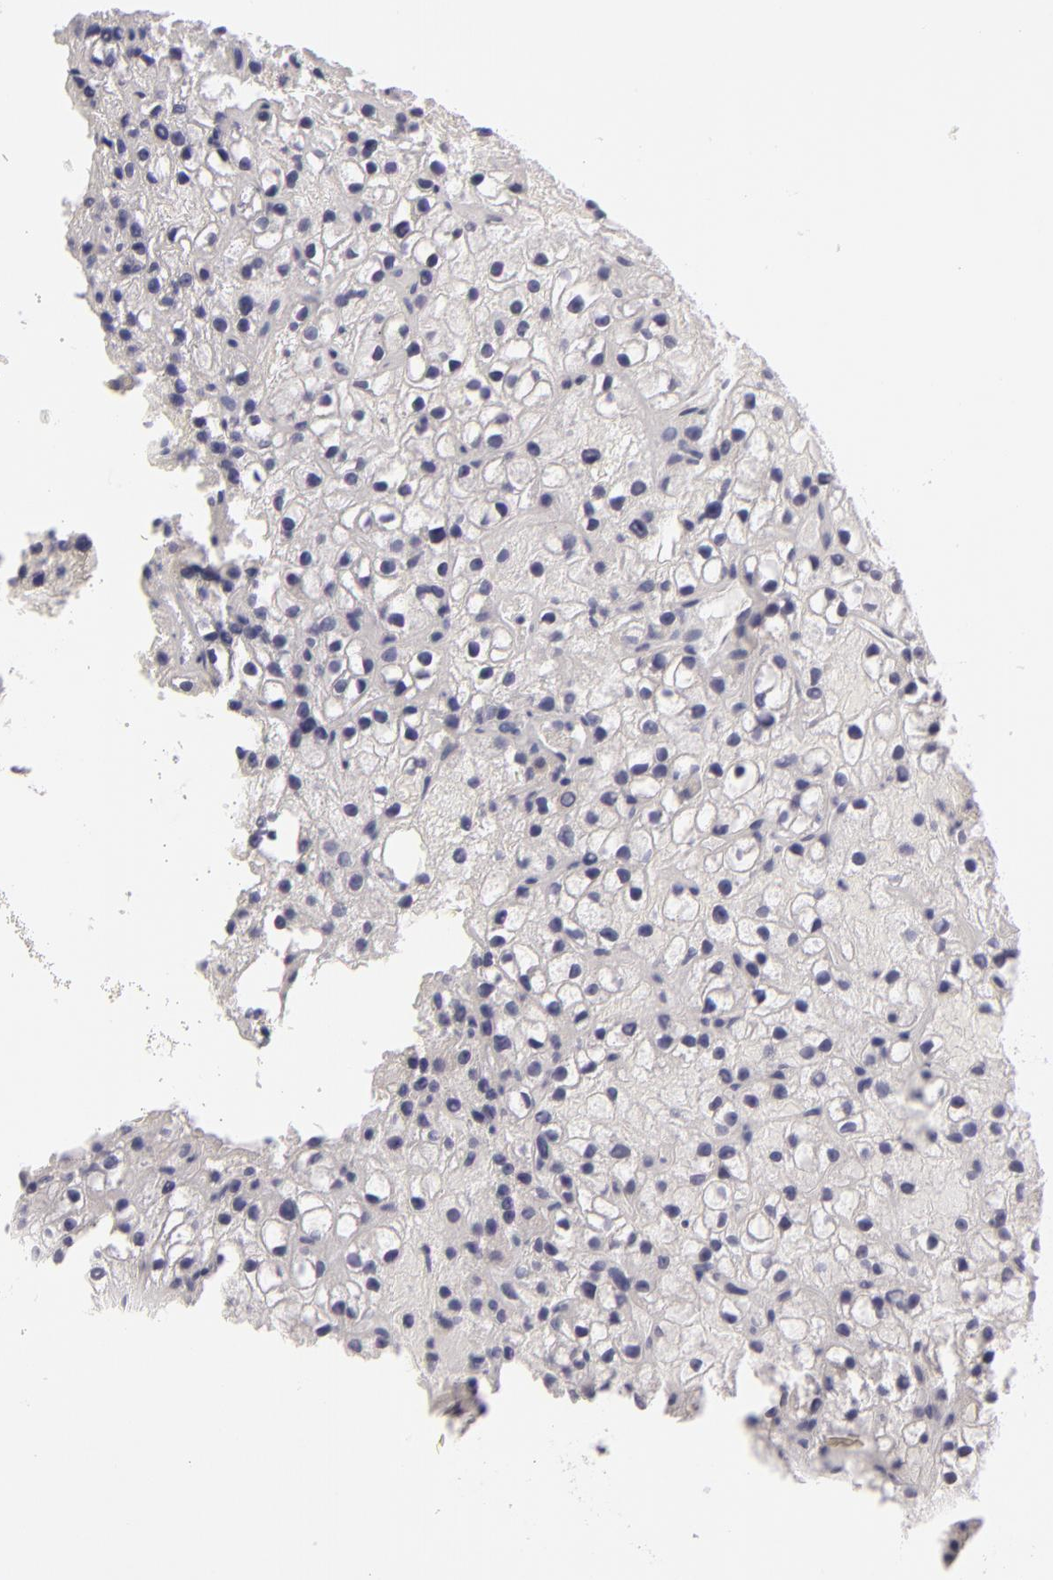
{"staining": {"intensity": "weak", "quantity": "25%-75%", "location": "cytoplasmic/membranous"}, "tissue": "parathyroid gland", "cell_type": "Glandular cells", "image_type": "normal", "snomed": [{"axis": "morphology", "description": "Normal tissue, NOS"}, {"axis": "topography", "description": "Parathyroid gland"}], "caption": "An image of parathyroid gland stained for a protein exhibits weak cytoplasmic/membranous brown staining in glandular cells. (Stains: DAB in brown, nuclei in blue, Microscopy: brightfield microscopy at high magnification).", "gene": "ATP2B3", "patient": {"sex": "female", "age": 71}}